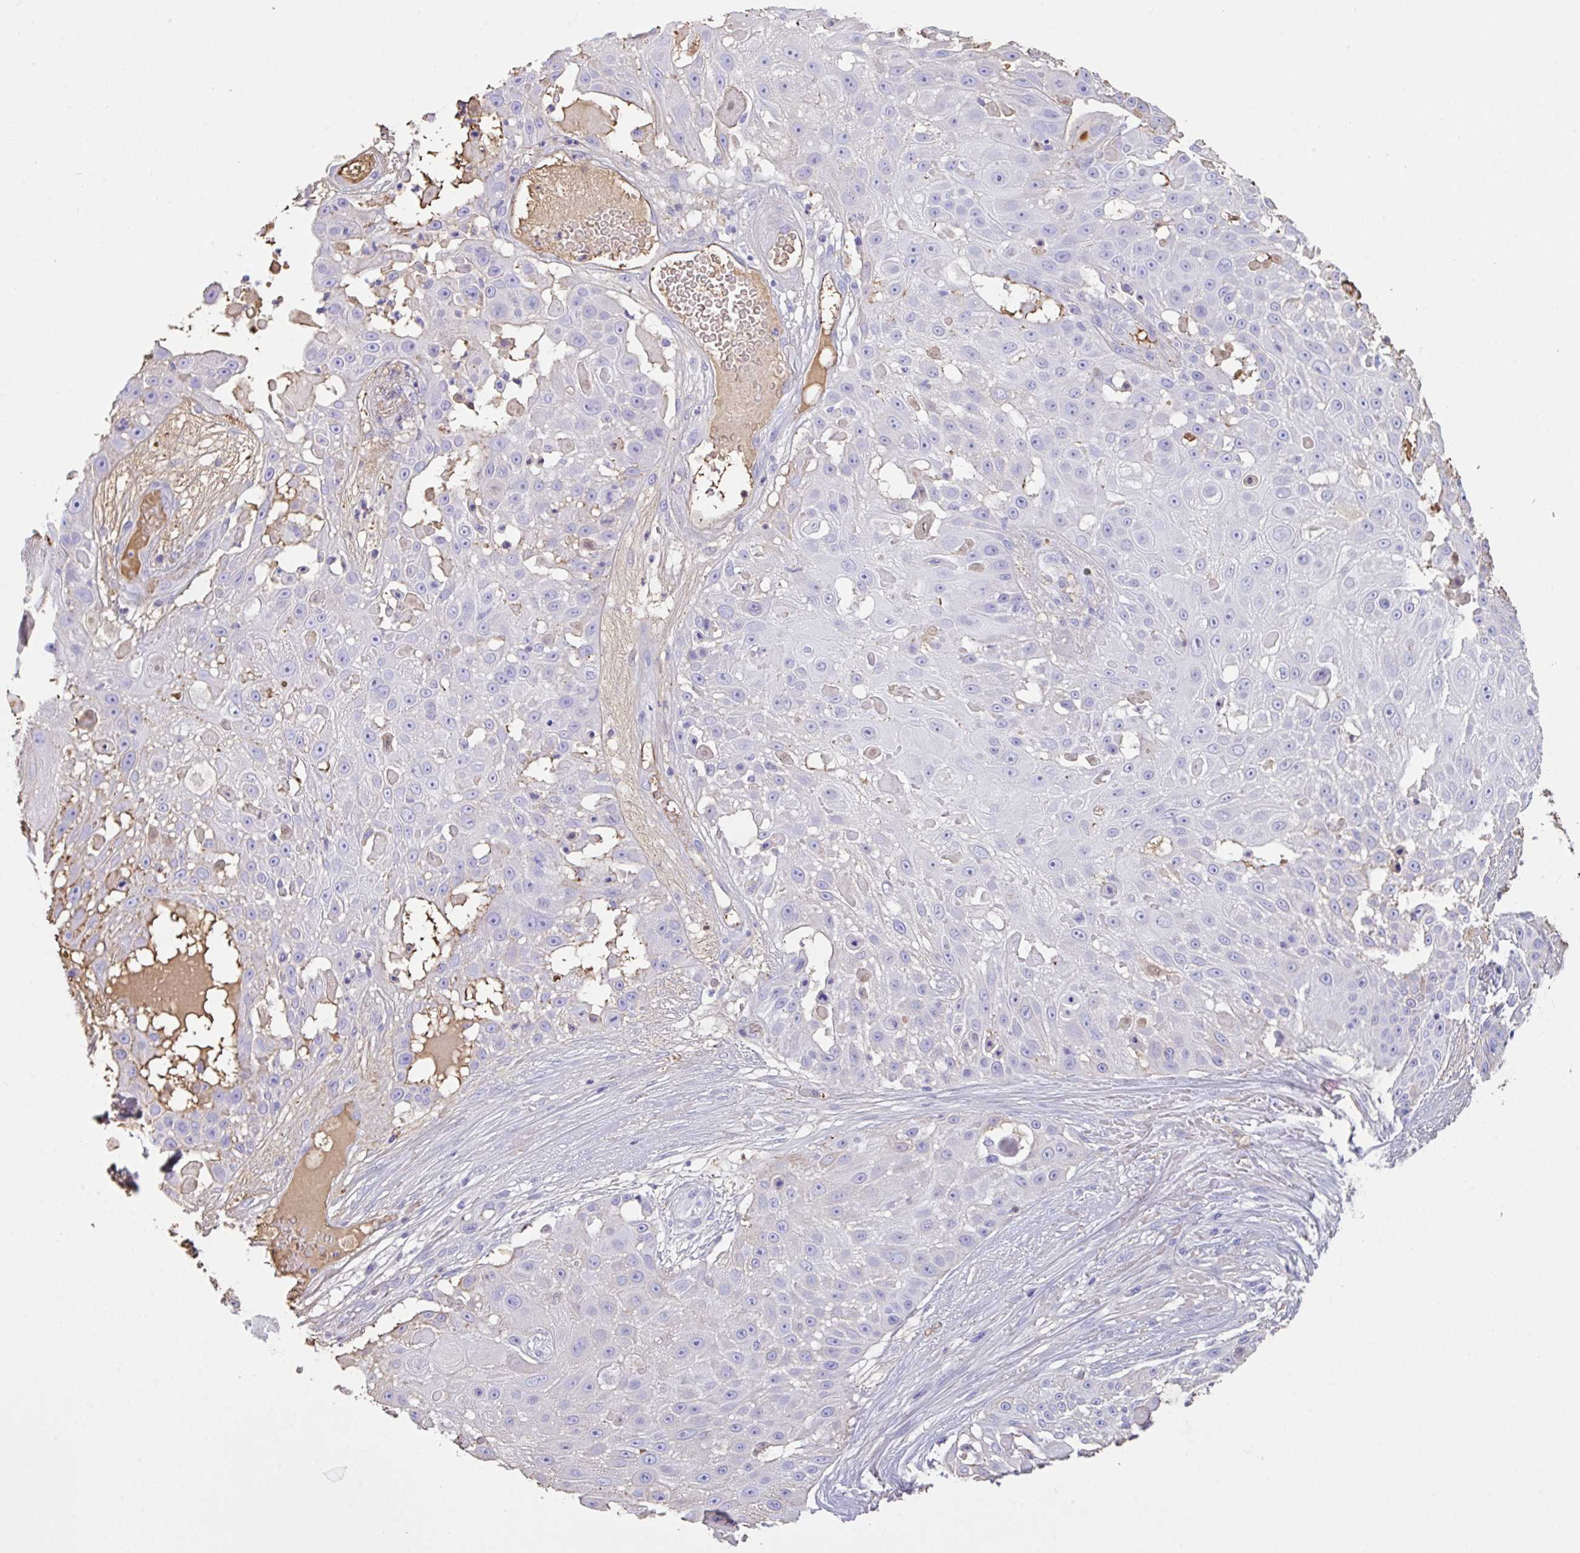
{"staining": {"intensity": "negative", "quantity": "none", "location": "none"}, "tissue": "skin cancer", "cell_type": "Tumor cells", "image_type": "cancer", "snomed": [{"axis": "morphology", "description": "Squamous cell carcinoma, NOS"}, {"axis": "topography", "description": "Skin"}], "caption": "Photomicrograph shows no significant protein positivity in tumor cells of squamous cell carcinoma (skin).", "gene": "HOXC12", "patient": {"sex": "female", "age": 86}}